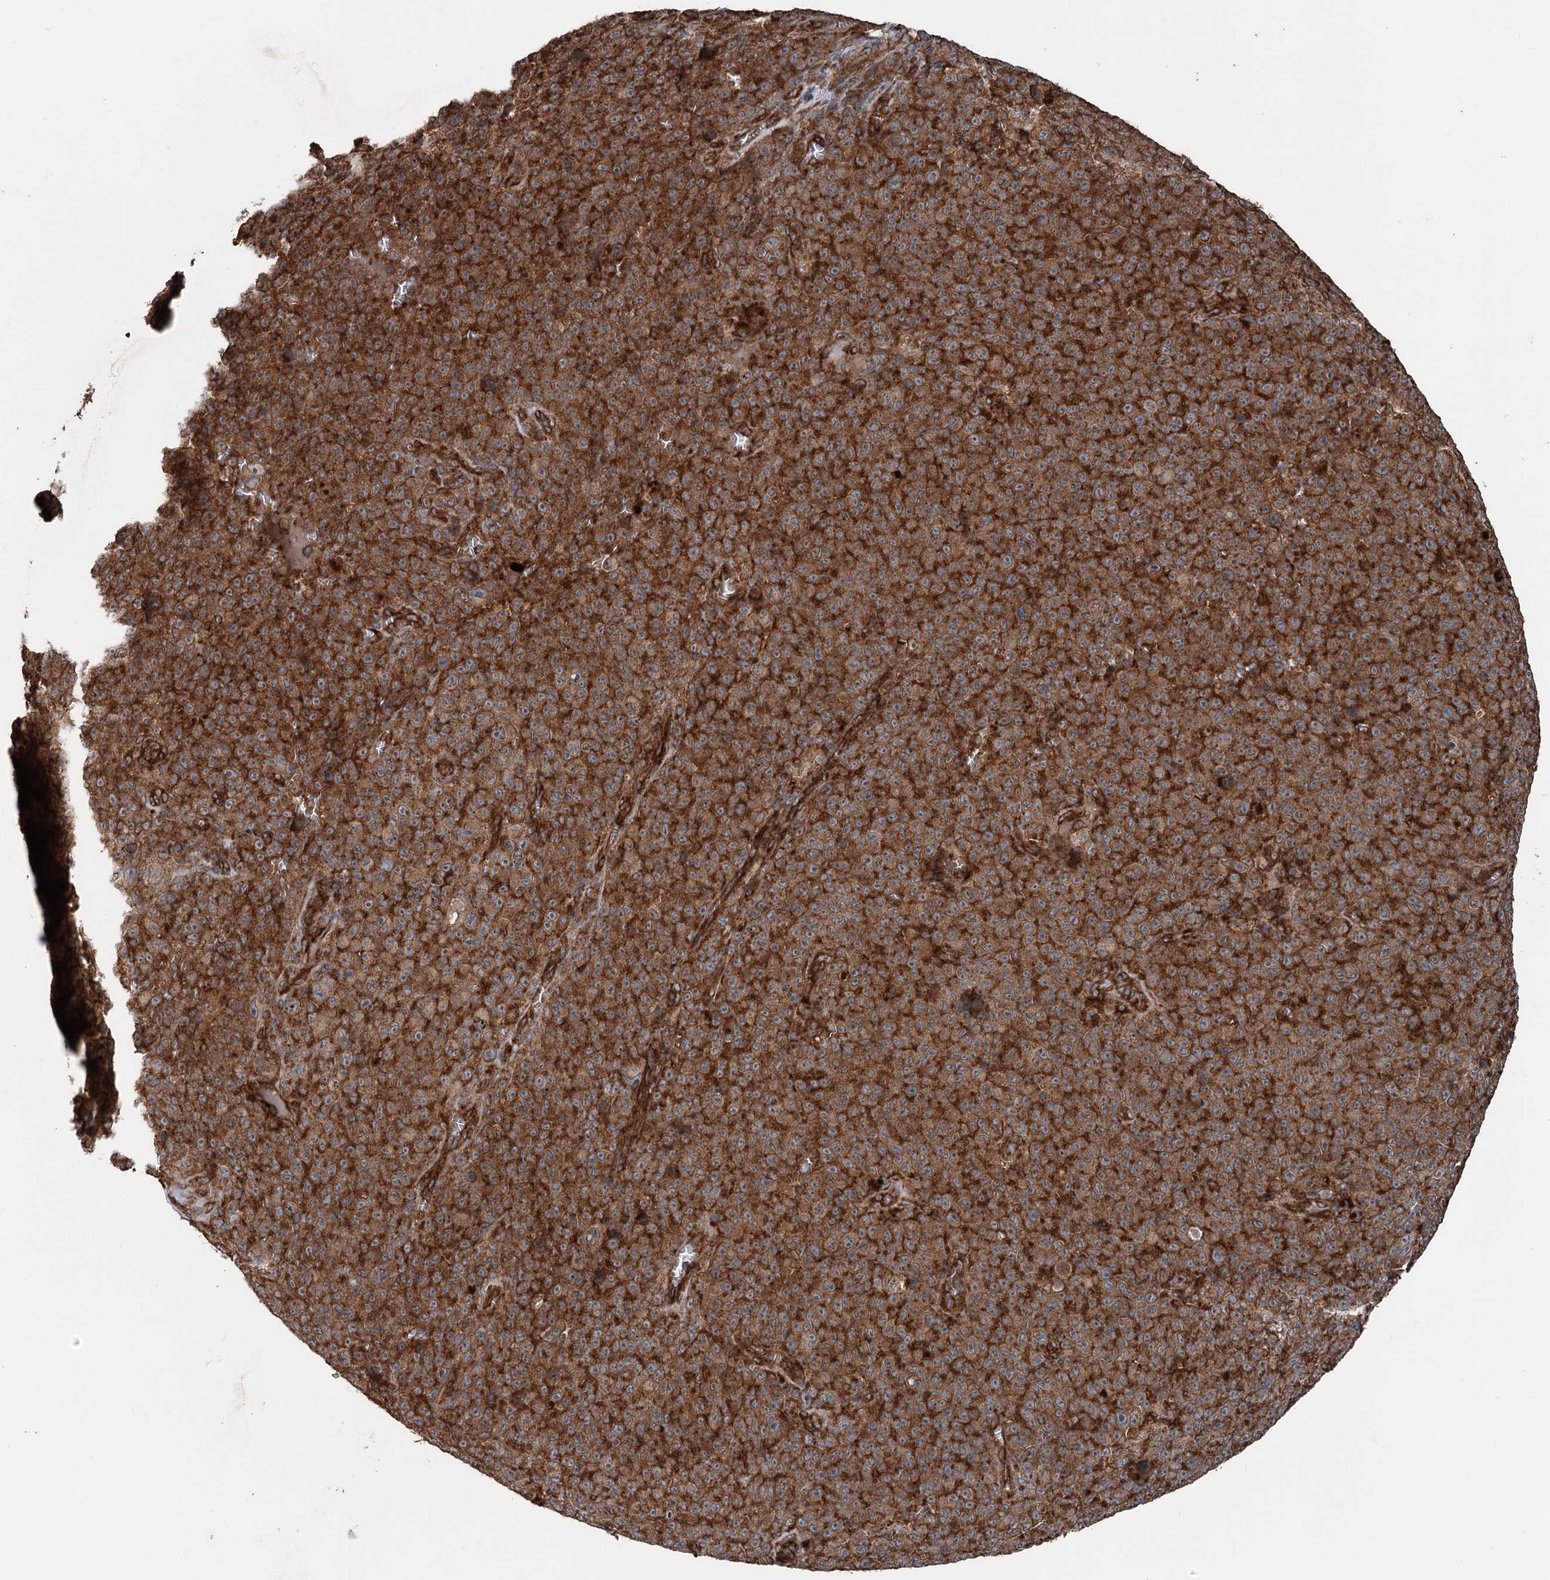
{"staining": {"intensity": "strong", "quantity": ">75%", "location": "cytoplasmic/membranous"}, "tissue": "melanoma", "cell_type": "Tumor cells", "image_type": "cancer", "snomed": [{"axis": "morphology", "description": "Malignant melanoma, NOS"}, {"axis": "topography", "description": "Skin"}], "caption": "Melanoma stained for a protein shows strong cytoplasmic/membranous positivity in tumor cells.", "gene": "RNF214", "patient": {"sex": "female", "age": 82}}